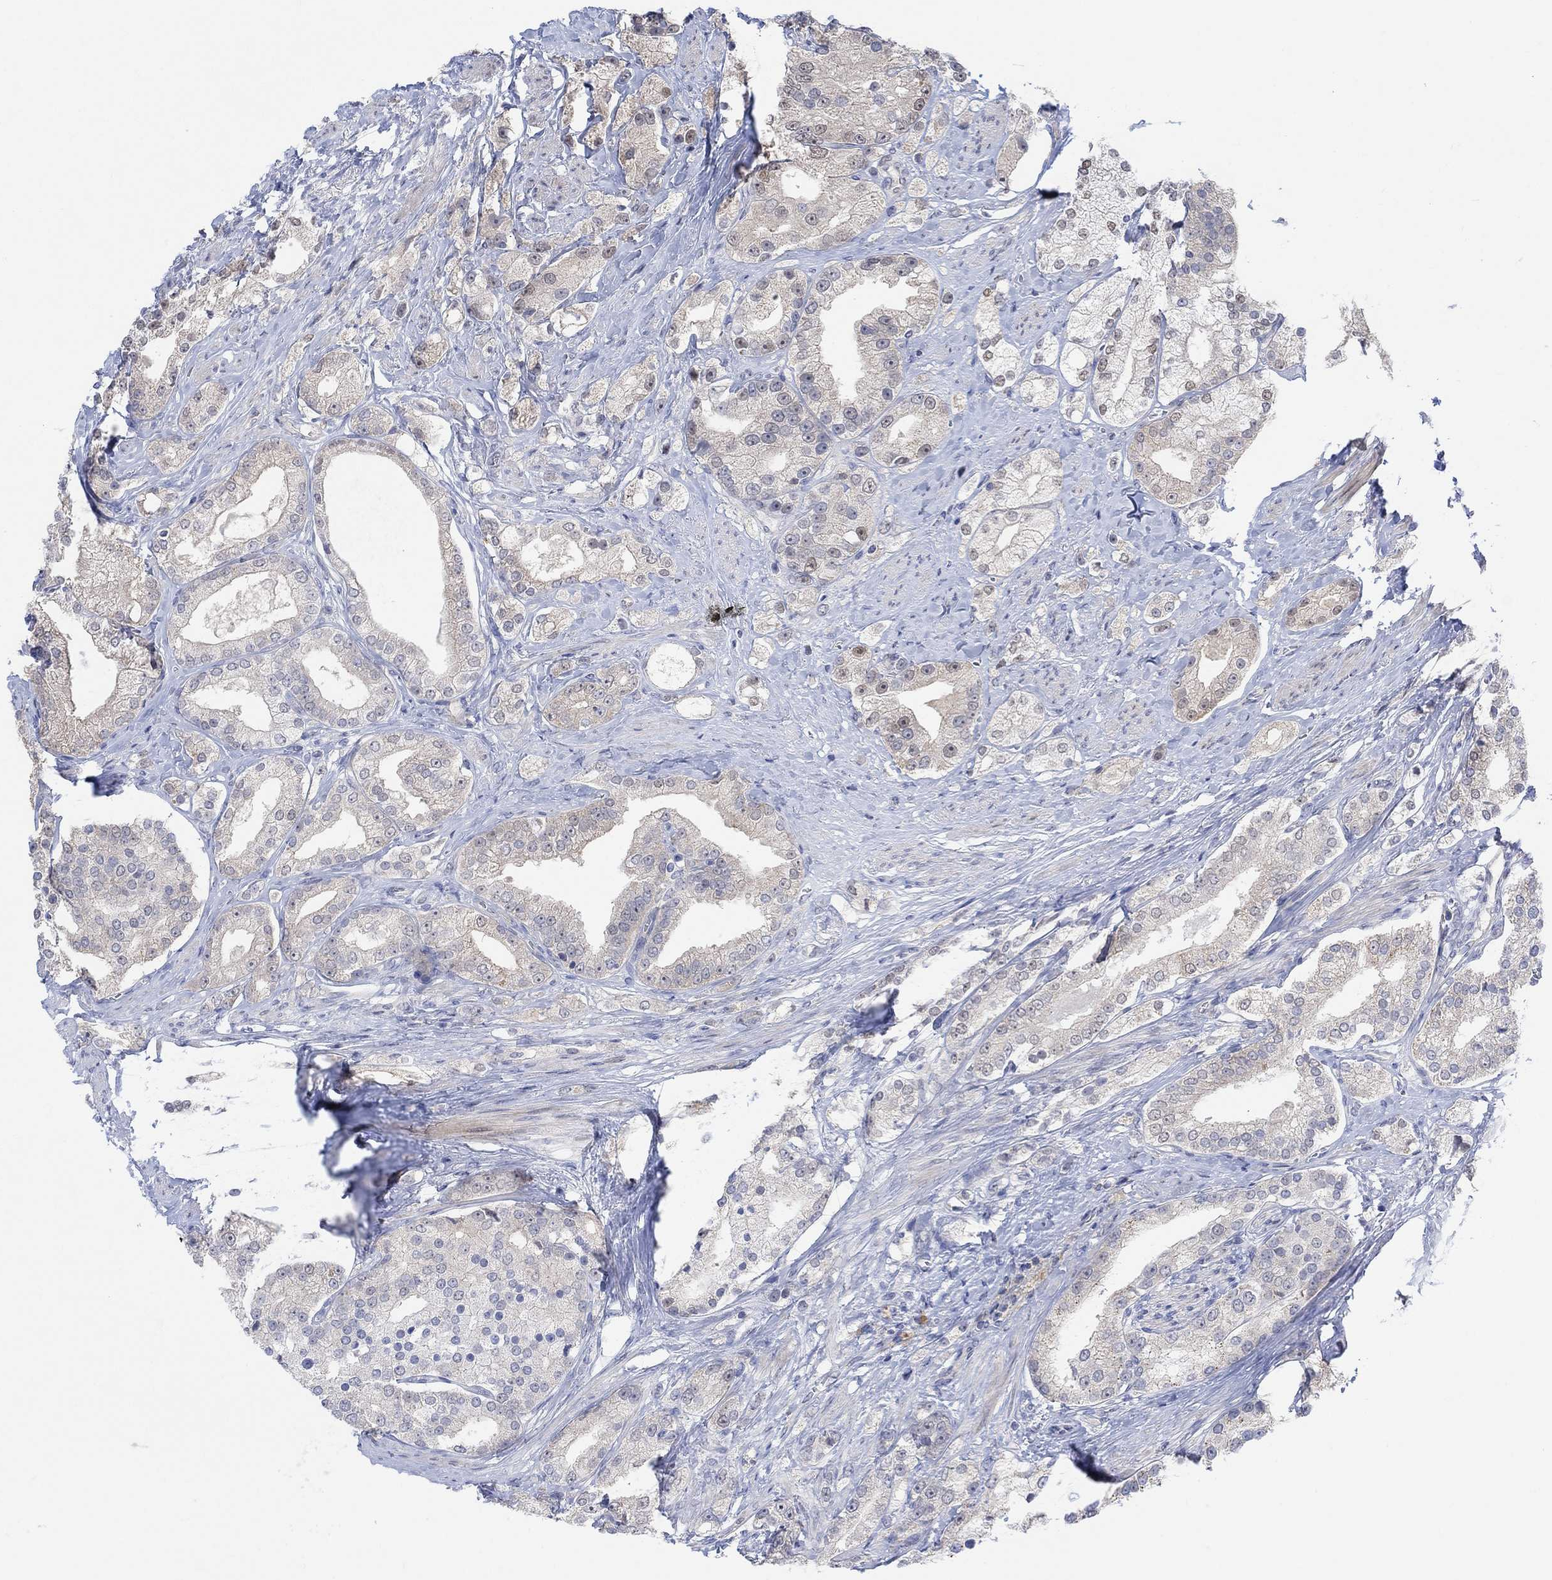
{"staining": {"intensity": "weak", "quantity": "<25%", "location": "cytoplasmic/membranous"}, "tissue": "prostate cancer", "cell_type": "Tumor cells", "image_type": "cancer", "snomed": [{"axis": "morphology", "description": "Adenocarcinoma, NOS"}, {"axis": "topography", "description": "Prostate and seminal vesicle, NOS"}, {"axis": "topography", "description": "Prostate"}], "caption": "Histopathology image shows no protein expression in tumor cells of adenocarcinoma (prostate) tissue. (DAB immunohistochemistry (IHC) with hematoxylin counter stain).", "gene": "CNTF", "patient": {"sex": "male", "age": 67}}